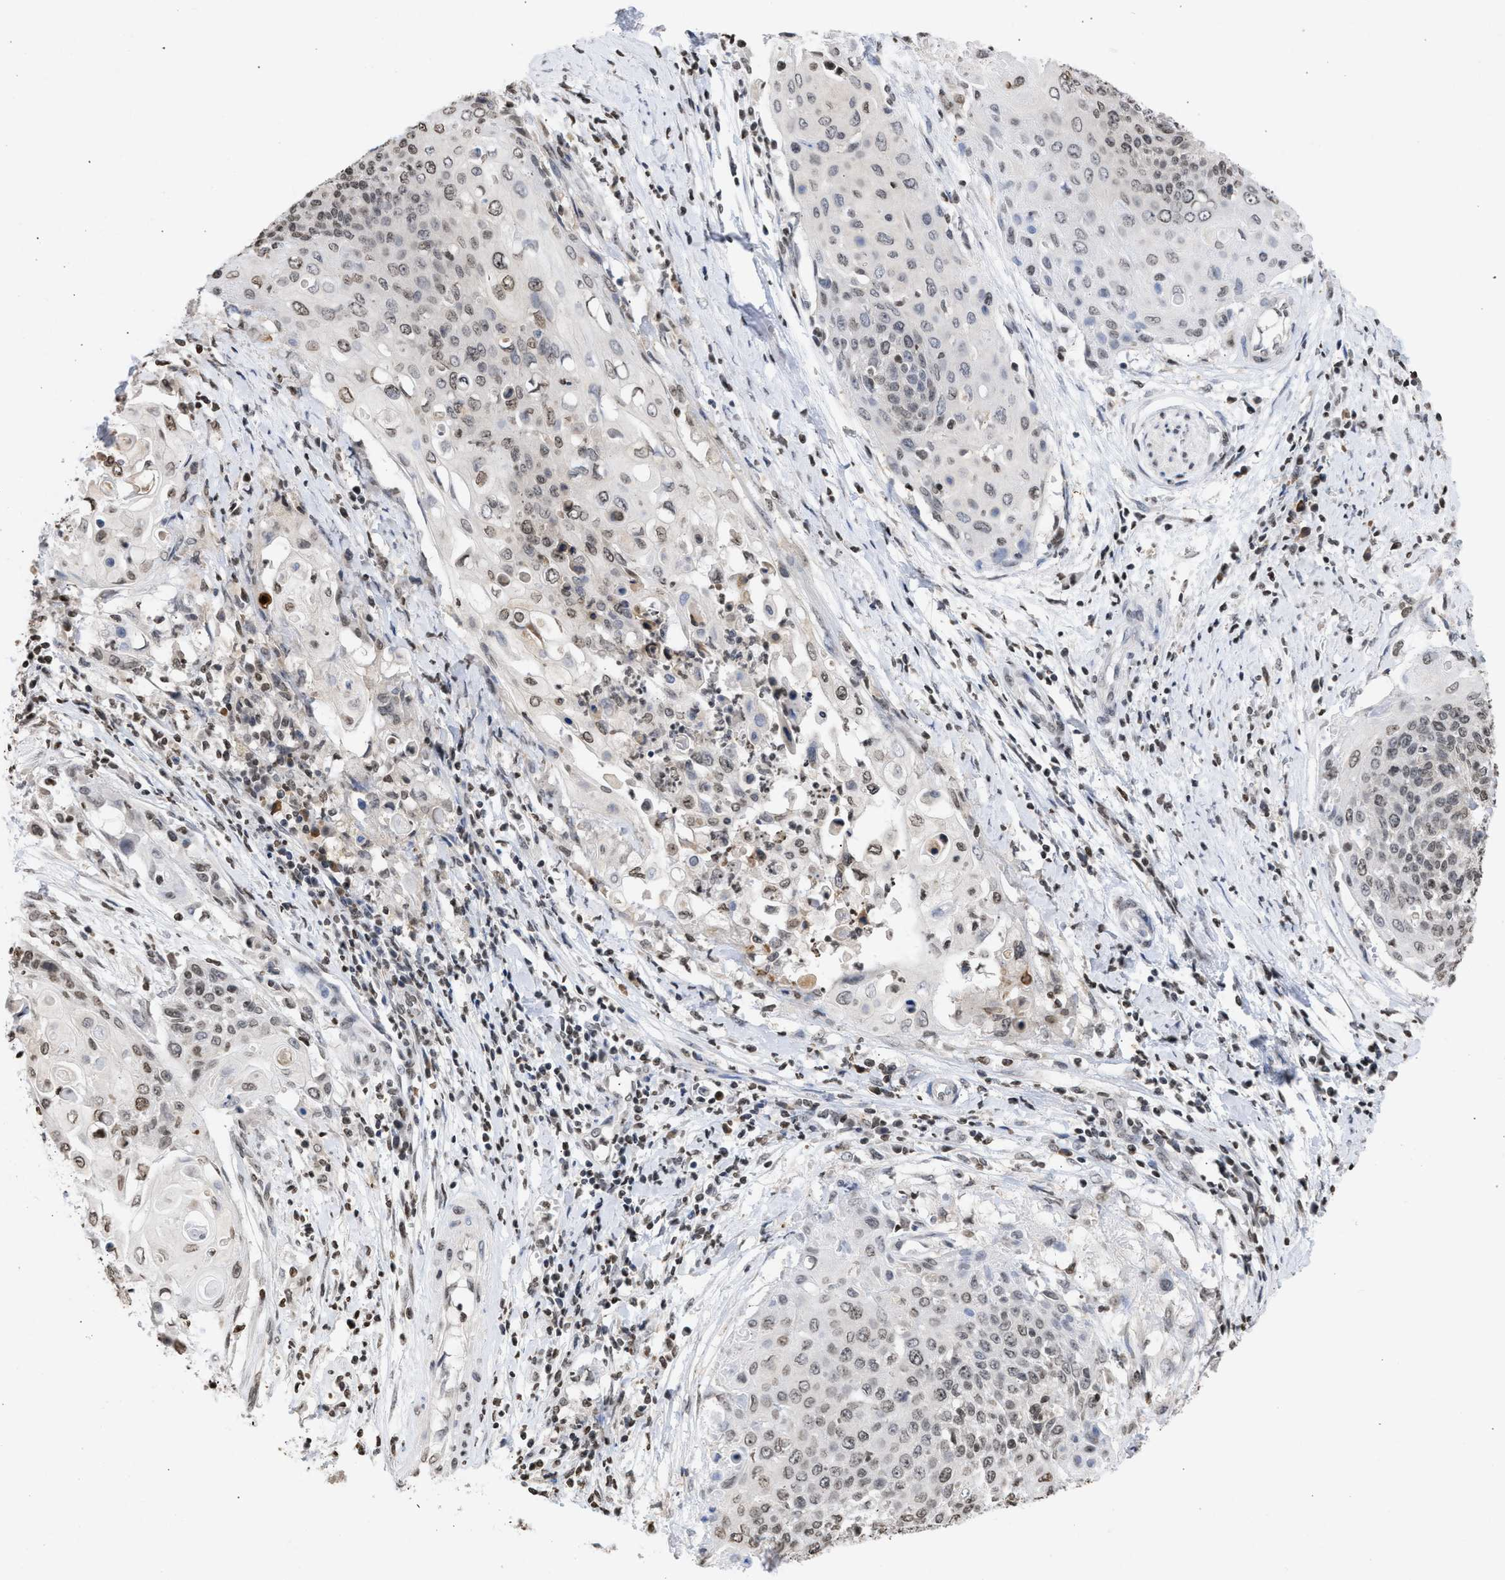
{"staining": {"intensity": "weak", "quantity": "25%-75%", "location": "nuclear"}, "tissue": "cervical cancer", "cell_type": "Tumor cells", "image_type": "cancer", "snomed": [{"axis": "morphology", "description": "Squamous cell carcinoma, NOS"}, {"axis": "topography", "description": "Cervix"}], "caption": "Protein expression analysis of human cervical cancer reveals weak nuclear staining in approximately 25%-75% of tumor cells. The protein of interest is shown in brown color, while the nuclei are stained blue.", "gene": "NUP35", "patient": {"sex": "female", "age": 39}}